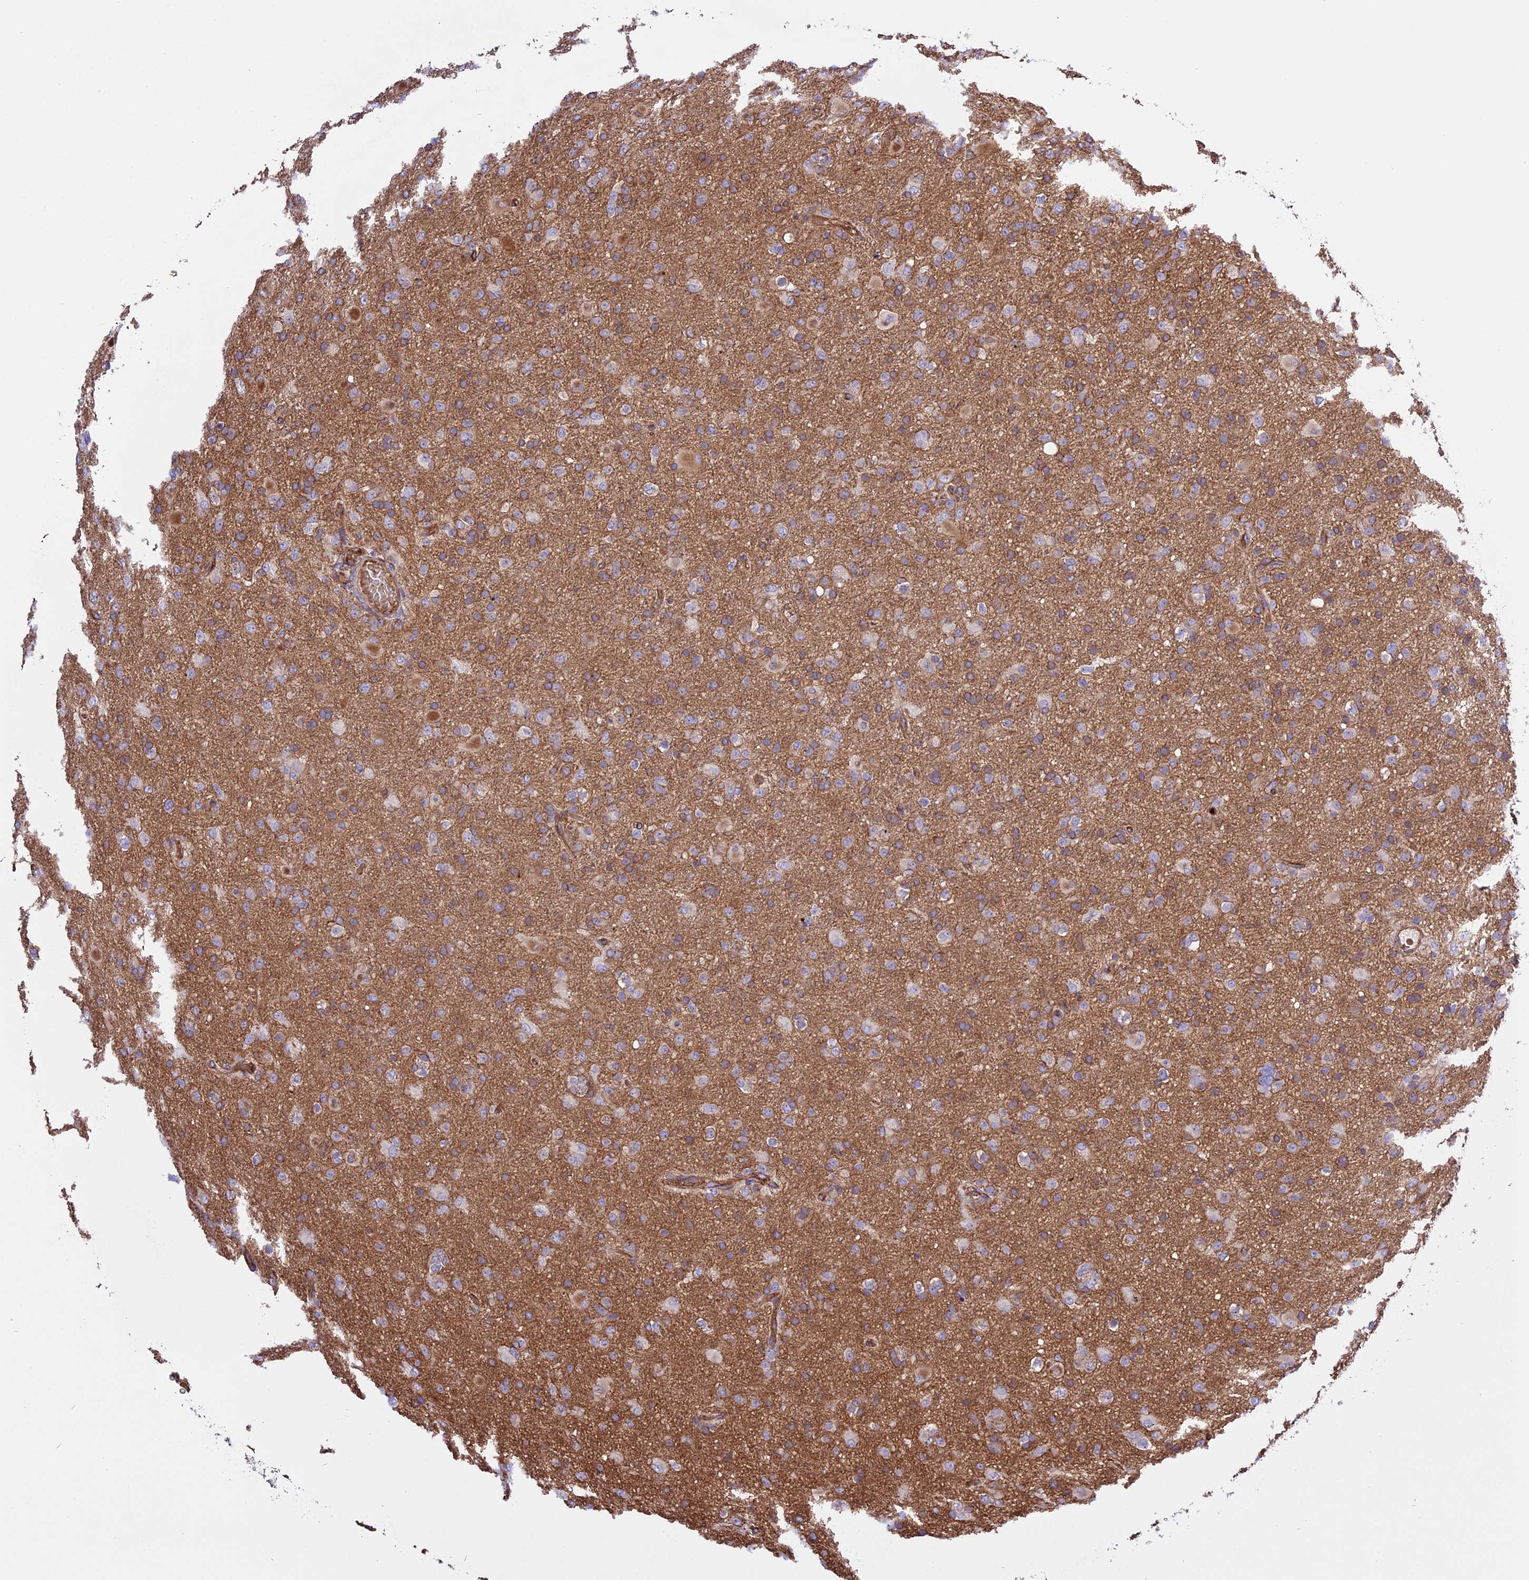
{"staining": {"intensity": "weak", "quantity": "25%-75%", "location": "cytoplasmic/membranous"}, "tissue": "glioma", "cell_type": "Tumor cells", "image_type": "cancer", "snomed": [{"axis": "morphology", "description": "Glioma, malignant, Low grade"}, {"axis": "topography", "description": "Brain"}], "caption": "IHC photomicrograph of neoplastic tissue: glioma stained using immunohistochemistry displays low levels of weak protein expression localized specifically in the cytoplasmic/membranous of tumor cells, appearing as a cytoplasmic/membranous brown color.", "gene": "CD99L2", "patient": {"sex": "male", "age": 65}}